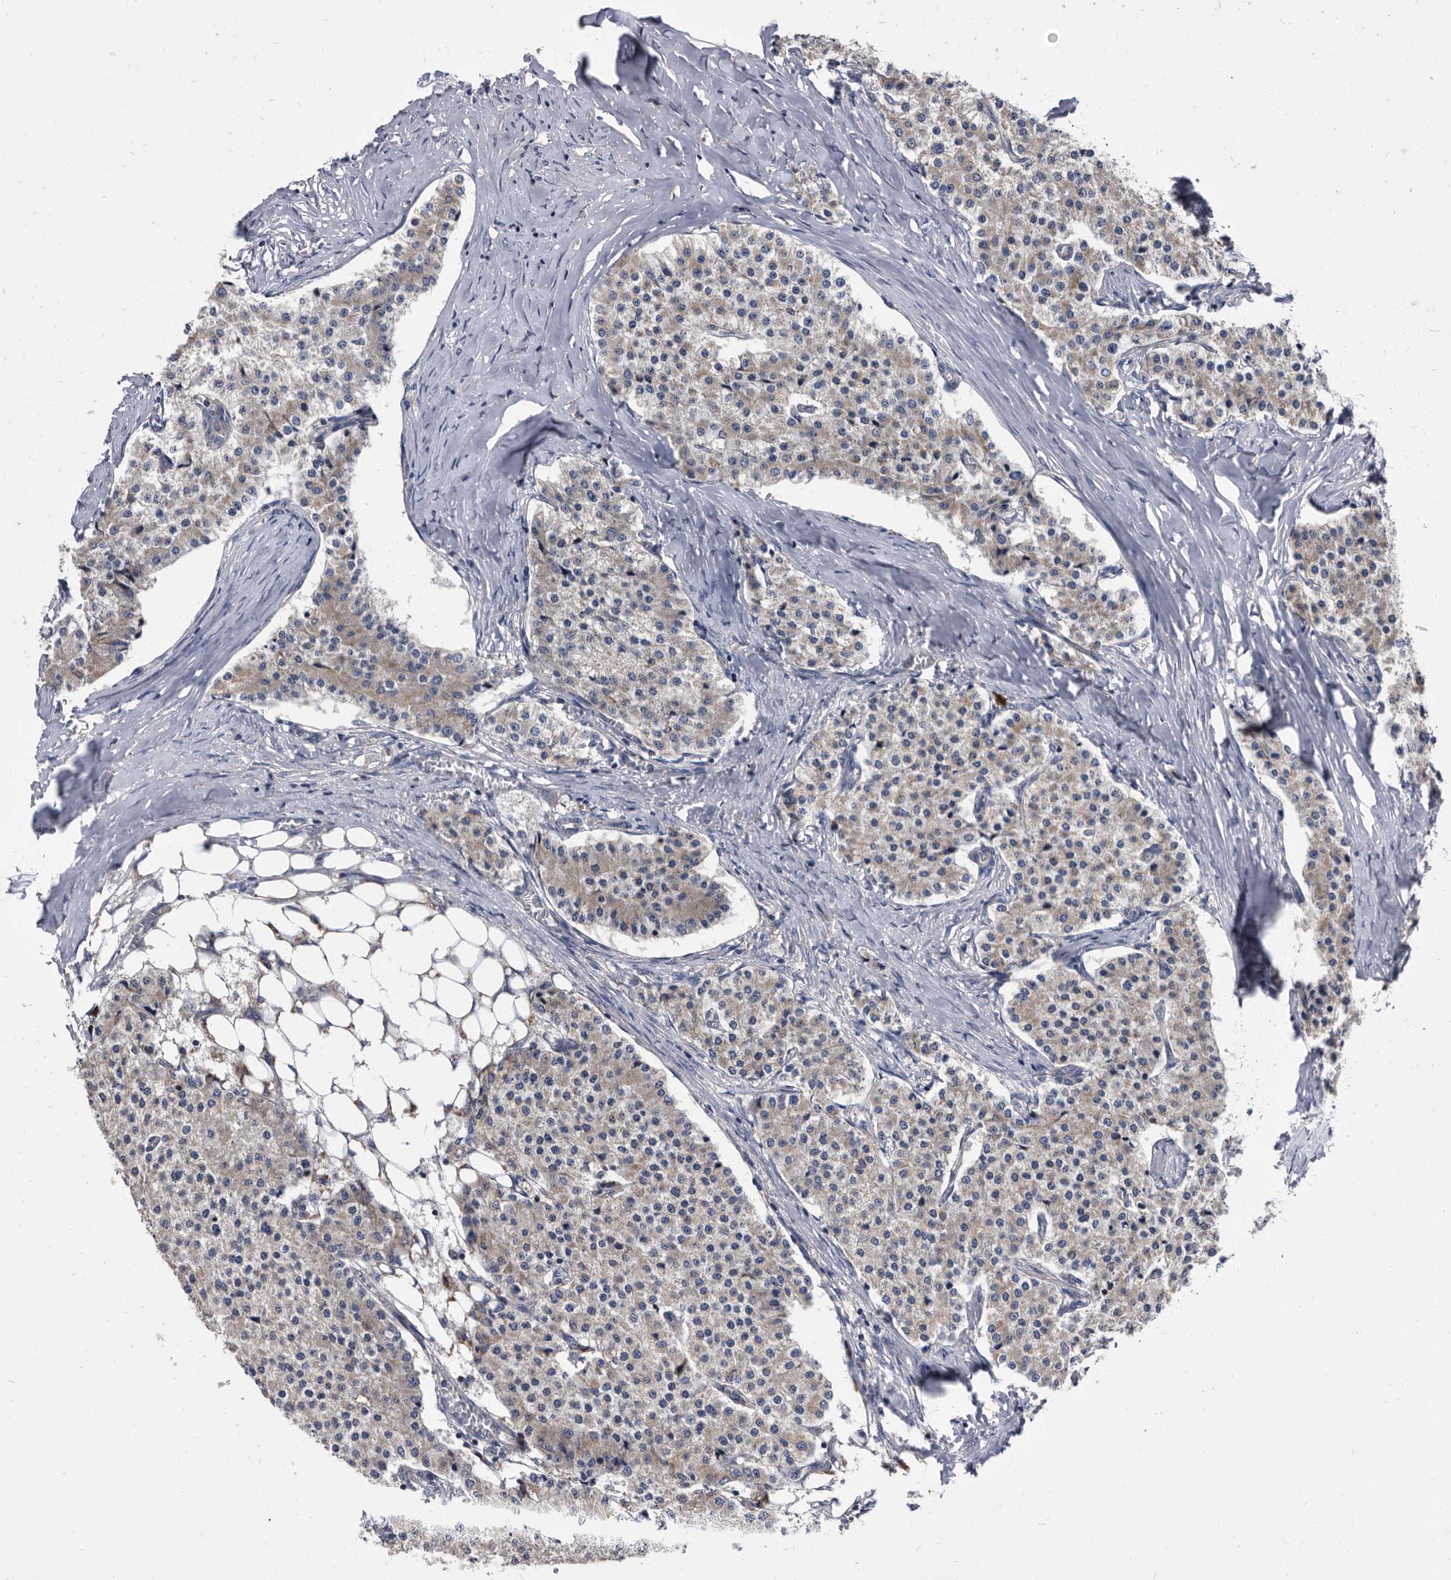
{"staining": {"intensity": "weak", "quantity": "<25%", "location": "cytoplasmic/membranous"}, "tissue": "carcinoid", "cell_type": "Tumor cells", "image_type": "cancer", "snomed": [{"axis": "morphology", "description": "Carcinoid, malignant, NOS"}, {"axis": "topography", "description": "Colon"}], "caption": "IHC of human malignant carcinoid shows no staining in tumor cells.", "gene": "DTNBP1", "patient": {"sex": "female", "age": 52}}